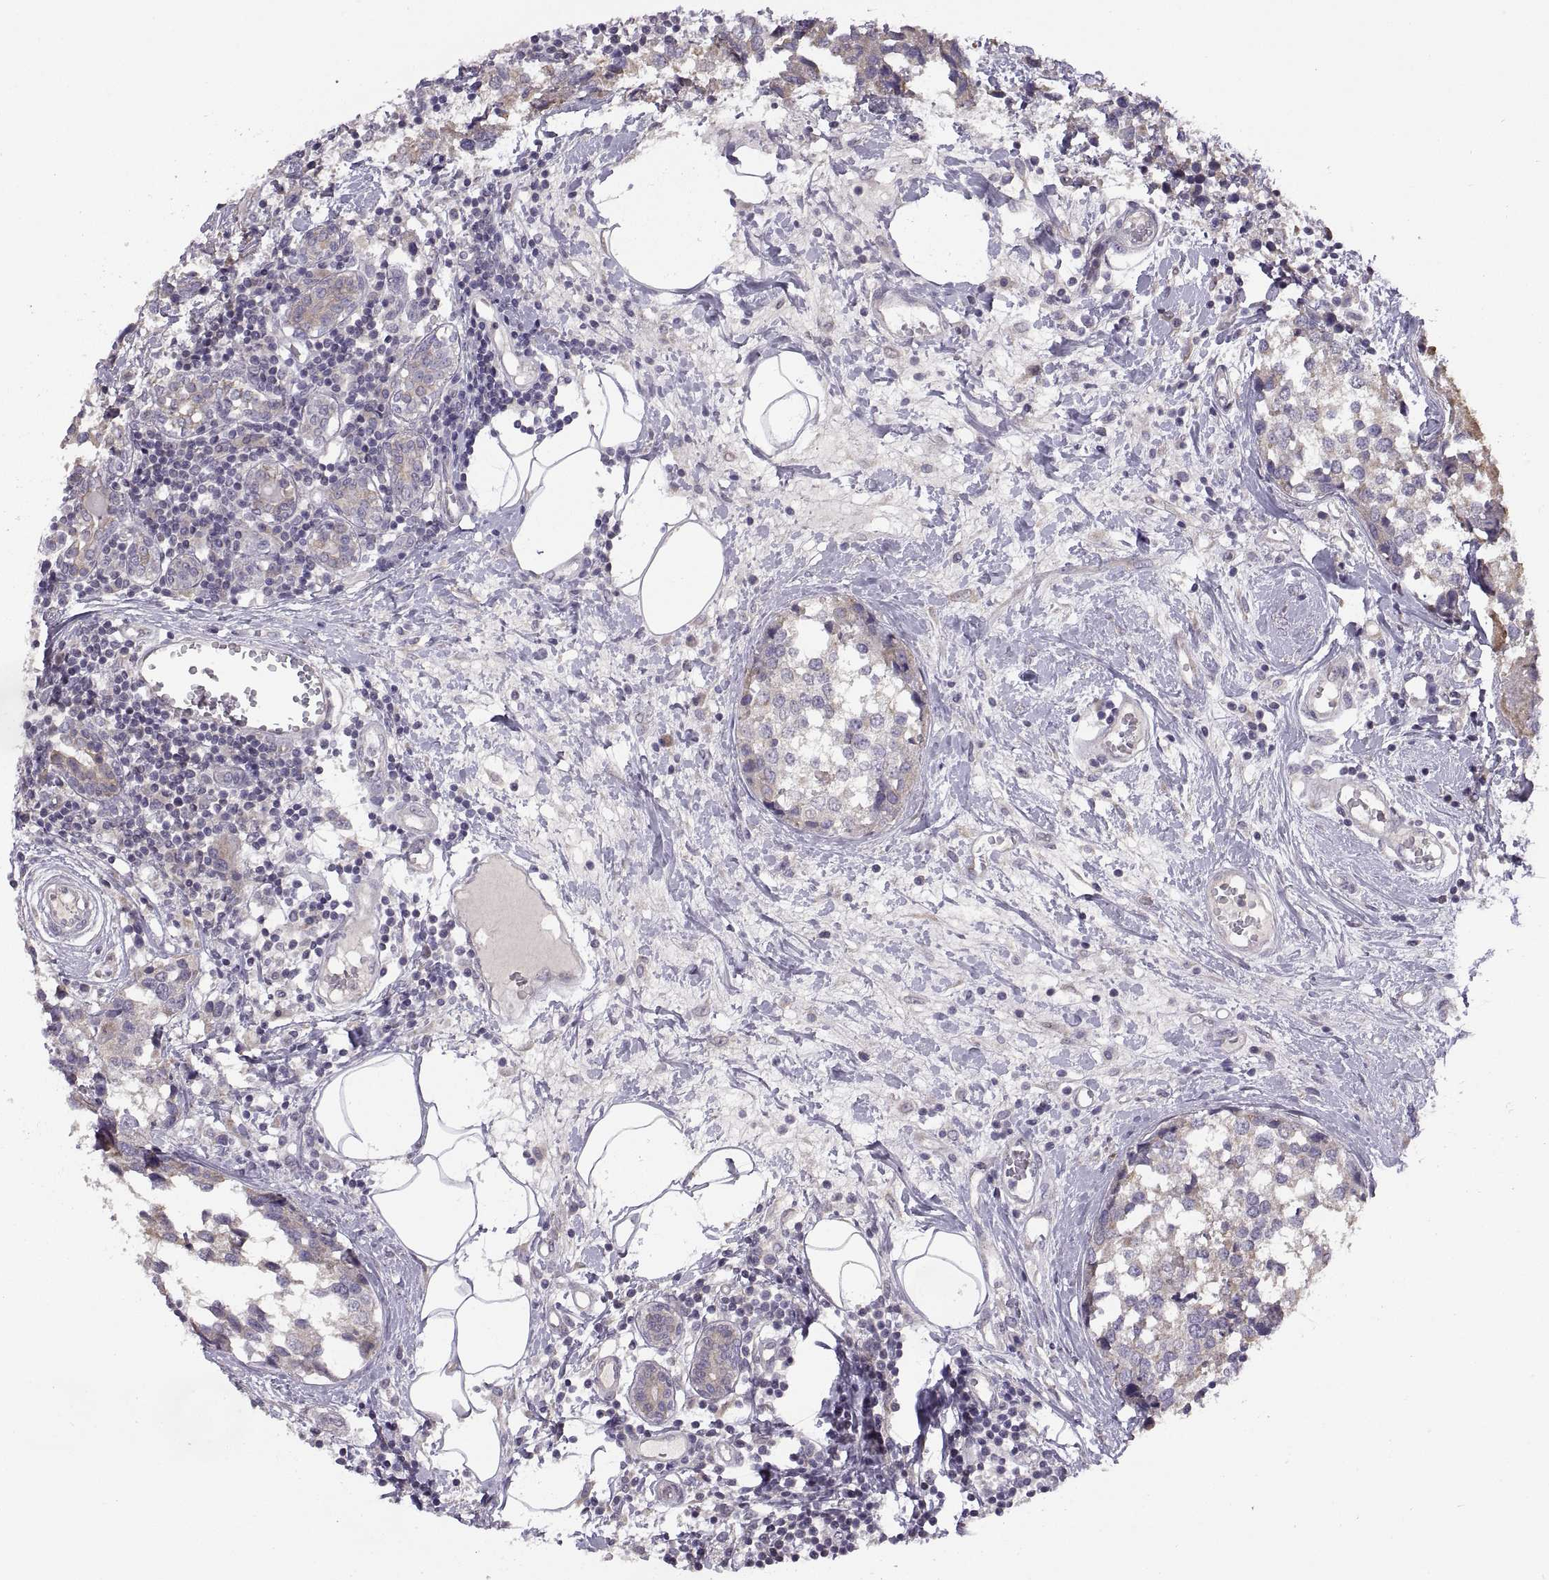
{"staining": {"intensity": "weak", "quantity": ">75%", "location": "cytoplasmic/membranous"}, "tissue": "breast cancer", "cell_type": "Tumor cells", "image_type": "cancer", "snomed": [{"axis": "morphology", "description": "Lobular carcinoma"}, {"axis": "topography", "description": "Breast"}], "caption": "Weak cytoplasmic/membranous protein positivity is appreciated in about >75% of tumor cells in breast cancer.", "gene": "ACSBG2", "patient": {"sex": "female", "age": 59}}